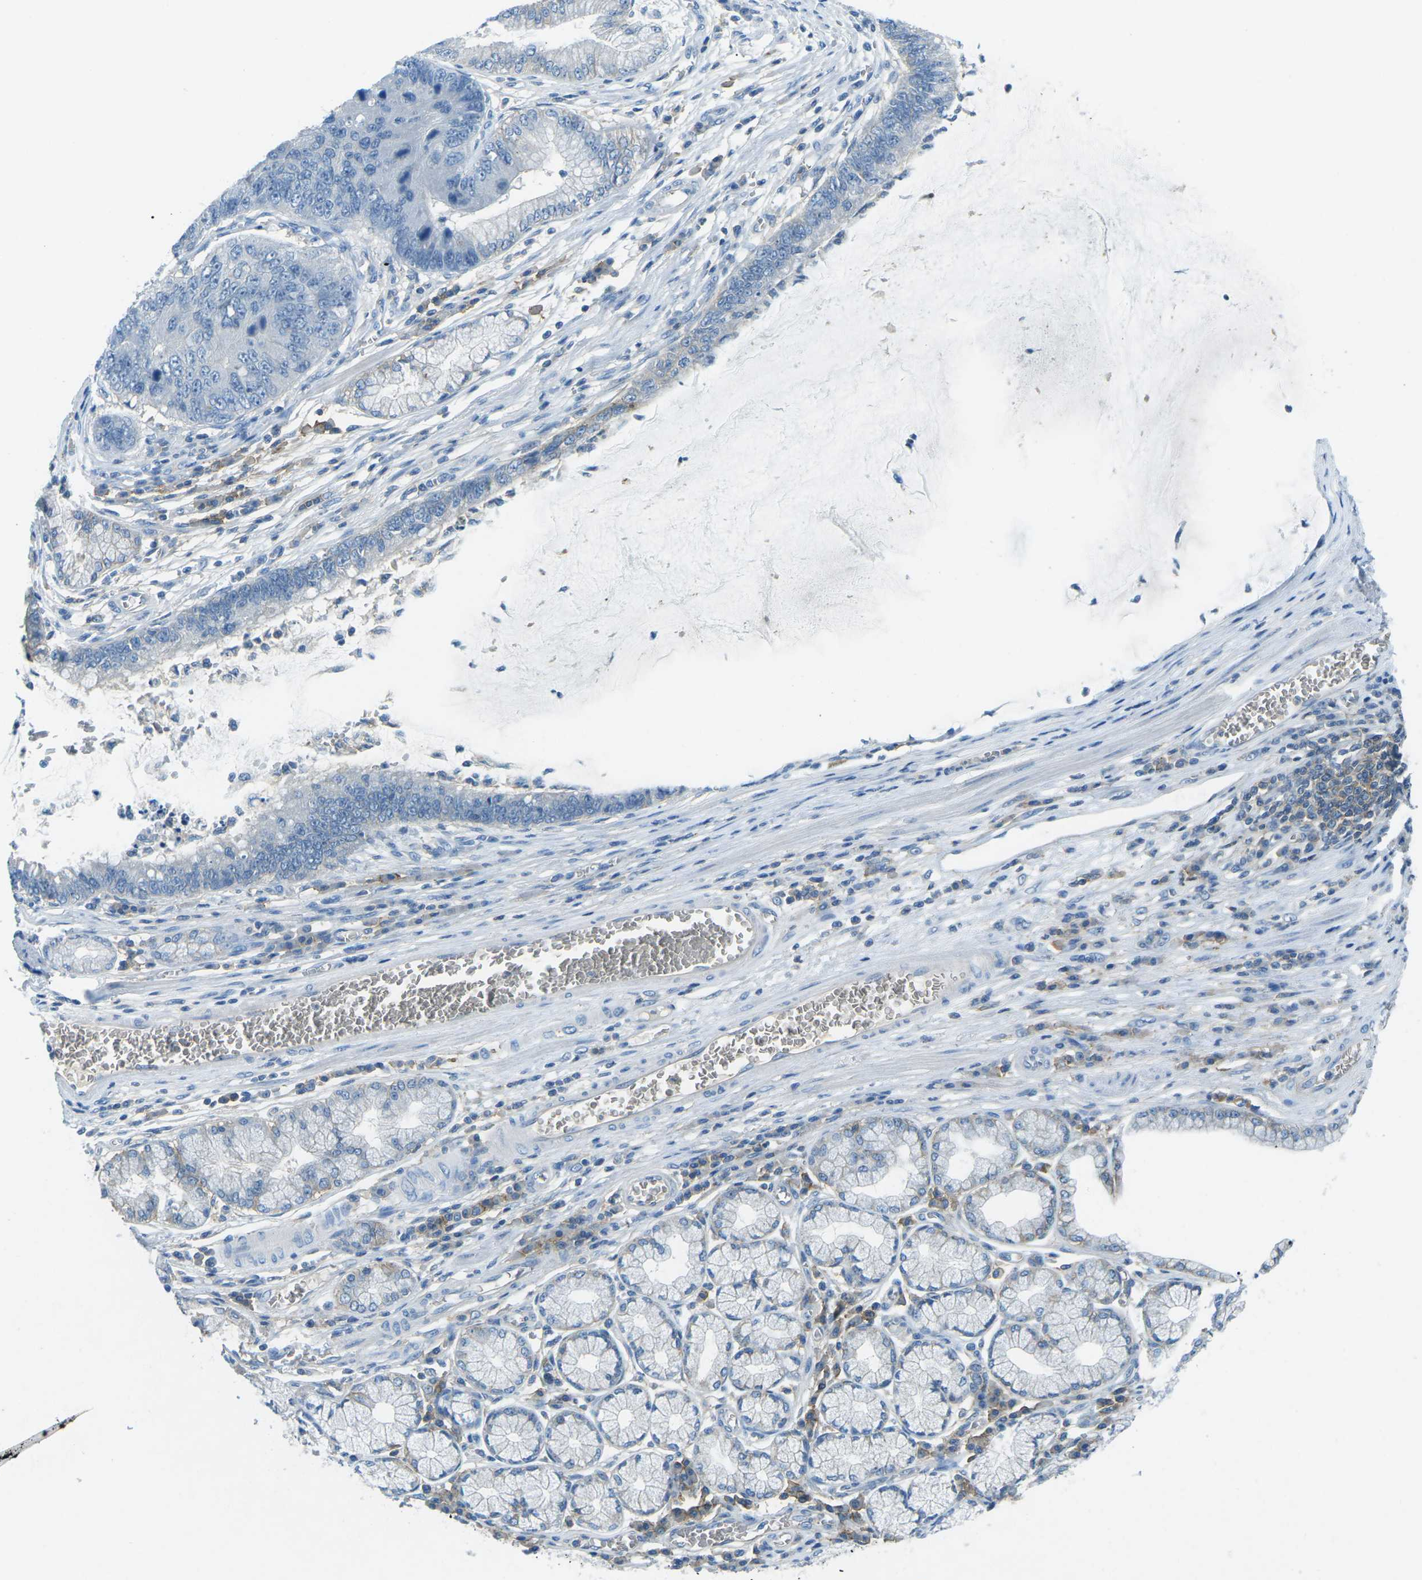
{"staining": {"intensity": "negative", "quantity": "none", "location": "none"}, "tissue": "stomach cancer", "cell_type": "Tumor cells", "image_type": "cancer", "snomed": [{"axis": "morphology", "description": "Adenocarcinoma, NOS"}, {"axis": "topography", "description": "Stomach"}], "caption": "High power microscopy photomicrograph of an immunohistochemistry micrograph of stomach cancer (adenocarcinoma), revealing no significant staining in tumor cells.", "gene": "CD47", "patient": {"sex": "male", "age": 59}}